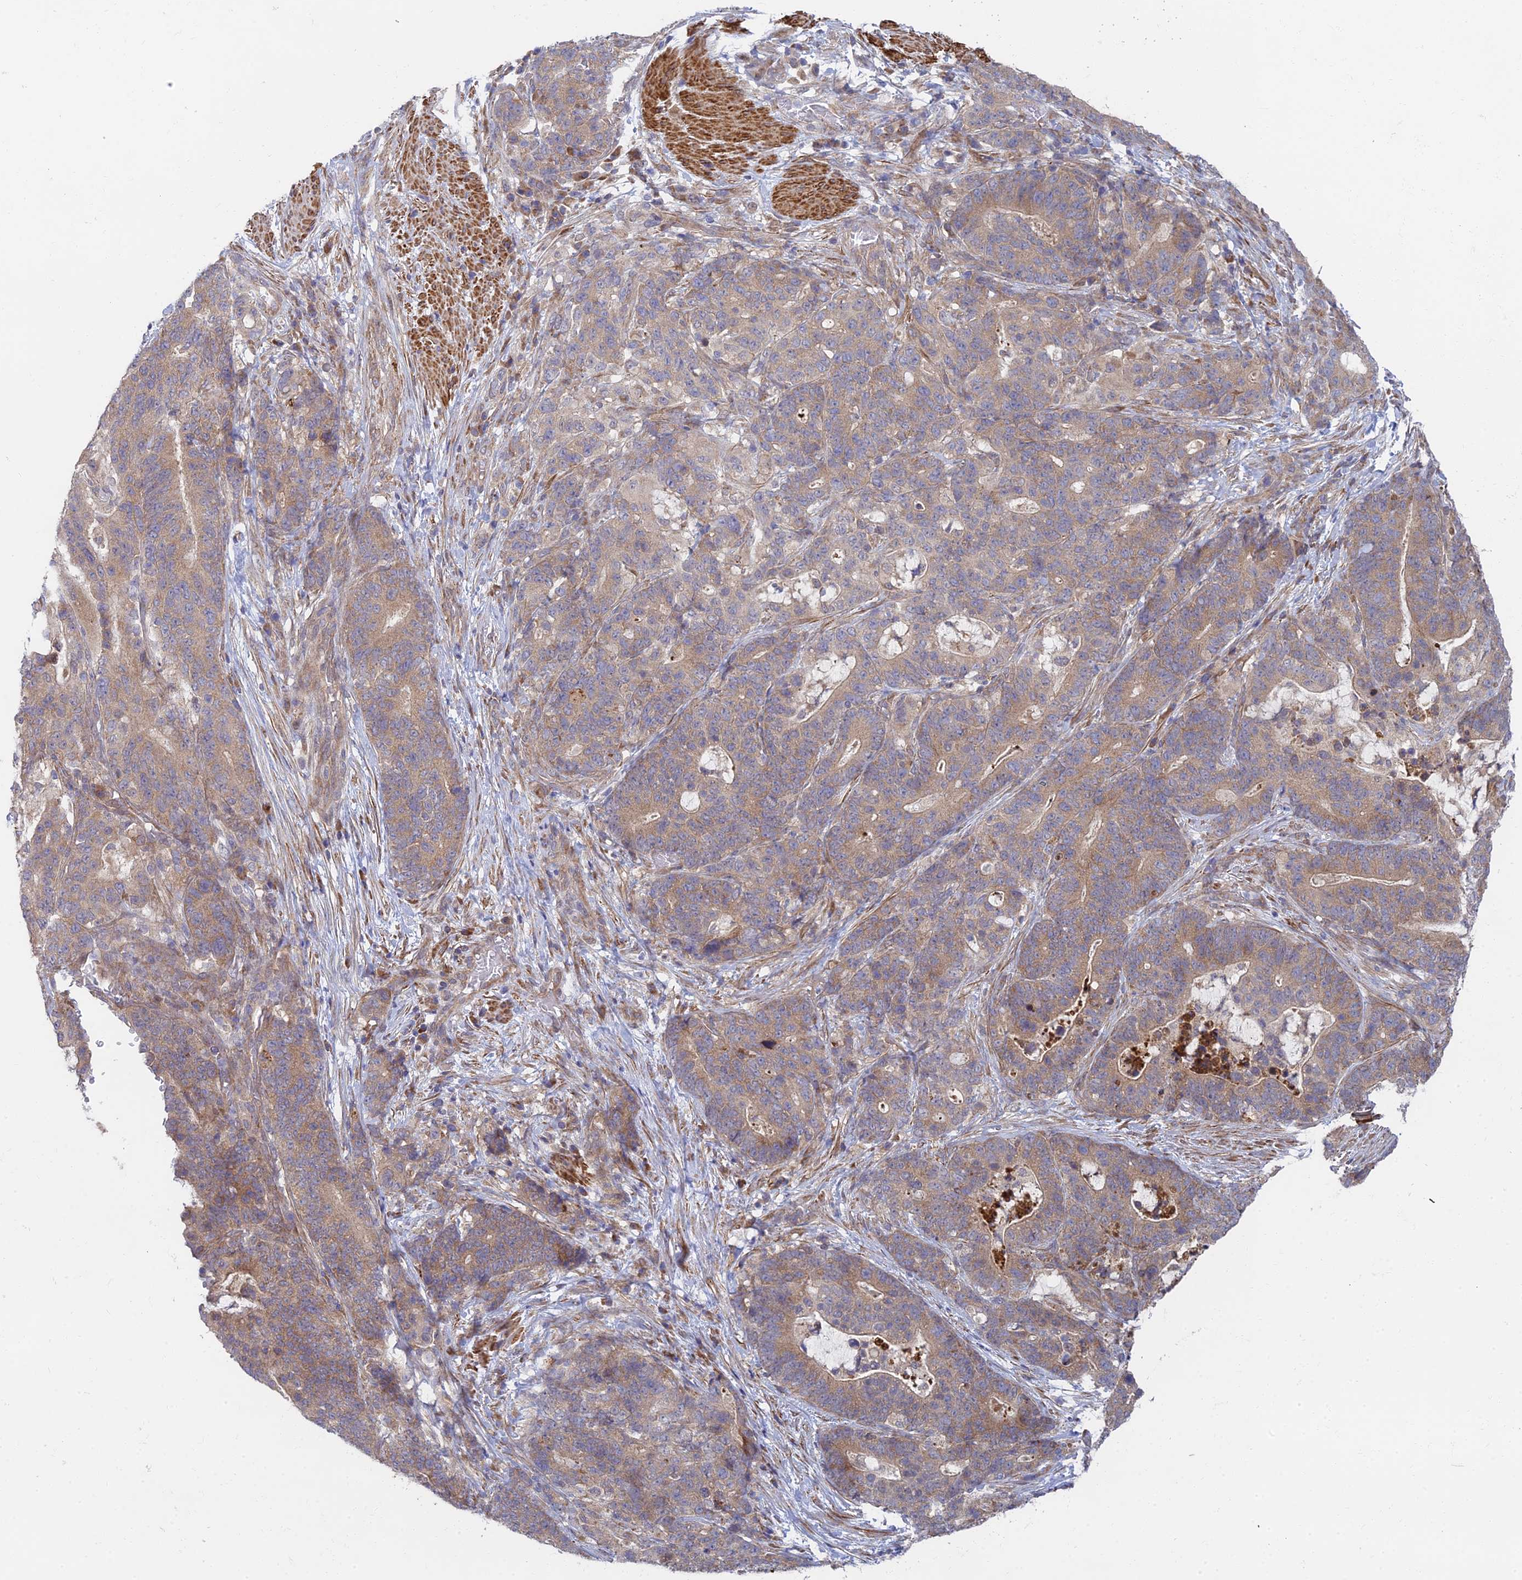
{"staining": {"intensity": "weak", "quantity": ">75%", "location": "cytoplasmic/membranous"}, "tissue": "stomach cancer", "cell_type": "Tumor cells", "image_type": "cancer", "snomed": [{"axis": "morphology", "description": "Normal tissue, NOS"}, {"axis": "morphology", "description": "Adenocarcinoma, NOS"}, {"axis": "topography", "description": "Stomach"}], "caption": "High-magnification brightfield microscopy of stomach cancer (adenocarcinoma) stained with DAB (brown) and counterstained with hematoxylin (blue). tumor cells exhibit weak cytoplasmic/membranous staining is present in approximately>75% of cells. The staining was performed using DAB, with brown indicating positive protein expression. Nuclei are stained blue with hematoxylin.", "gene": "INCA1", "patient": {"sex": "female", "age": 64}}